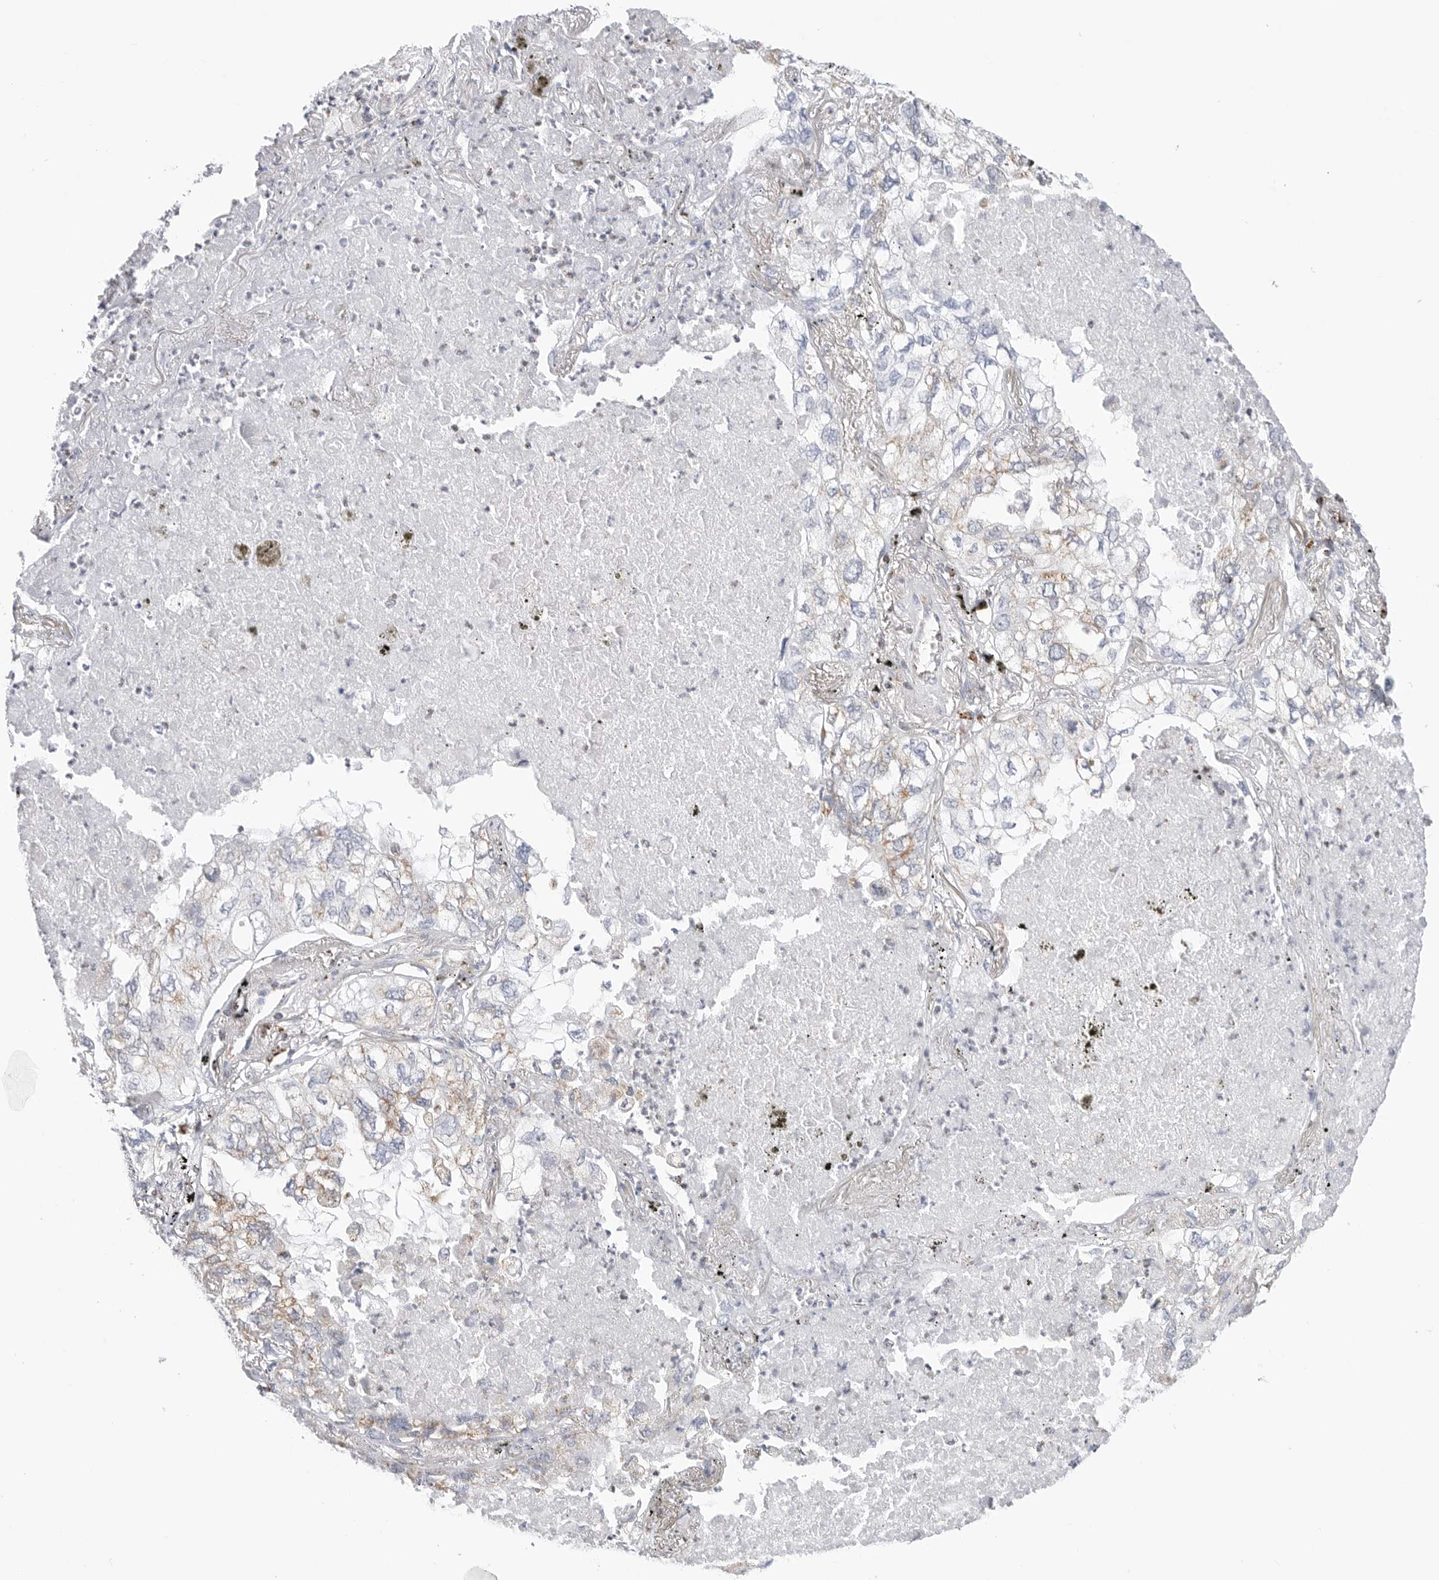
{"staining": {"intensity": "negative", "quantity": "none", "location": "none"}, "tissue": "lung cancer", "cell_type": "Tumor cells", "image_type": "cancer", "snomed": [{"axis": "morphology", "description": "Adenocarcinoma, NOS"}, {"axis": "topography", "description": "Lung"}], "caption": "There is no significant positivity in tumor cells of lung cancer. (Immunohistochemistry (ihc), brightfield microscopy, high magnification).", "gene": "ATP5IF1", "patient": {"sex": "male", "age": 65}}